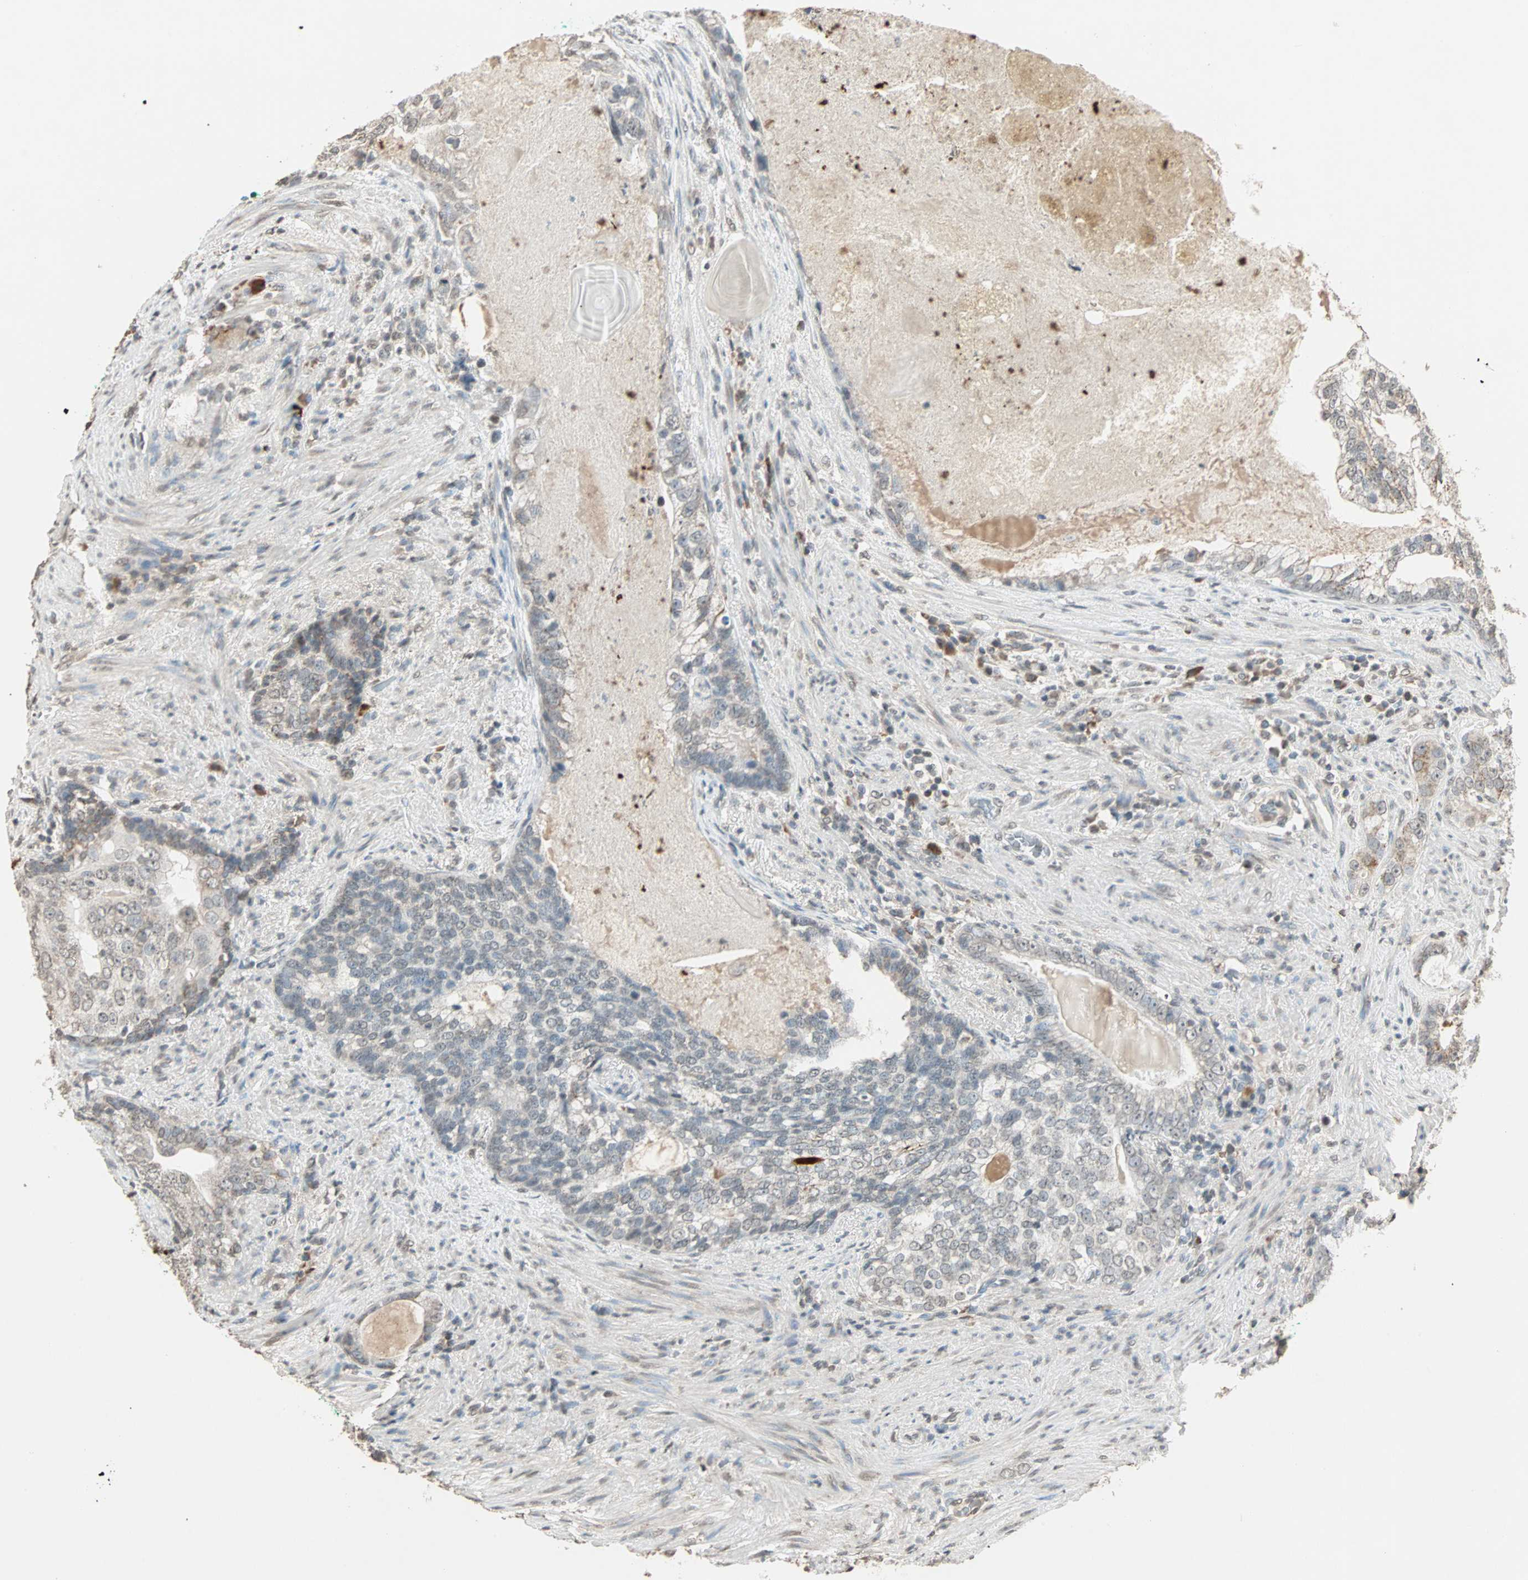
{"staining": {"intensity": "weak", "quantity": "25%-75%", "location": "cytoplasmic/membranous,nuclear"}, "tissue": "prostate cancer", "cell_type": "Tumor cells", "image_type": "cancer", "snomed": [{"axis": "morphology", "description": "Adenocarcinoma, High grade"}, {"axis": "topography", "description": "Prostate"}], "caption": "Immunohistochemistry of human adenocarcinoma (high-grade) (prostate) displays low levels of weak cytoplasmic/membranous and nuclear positivity in approximately 25%-75% of tumor cells.", "gene": "PRELID1", "patient": {"sex": "male", "age": 66}}